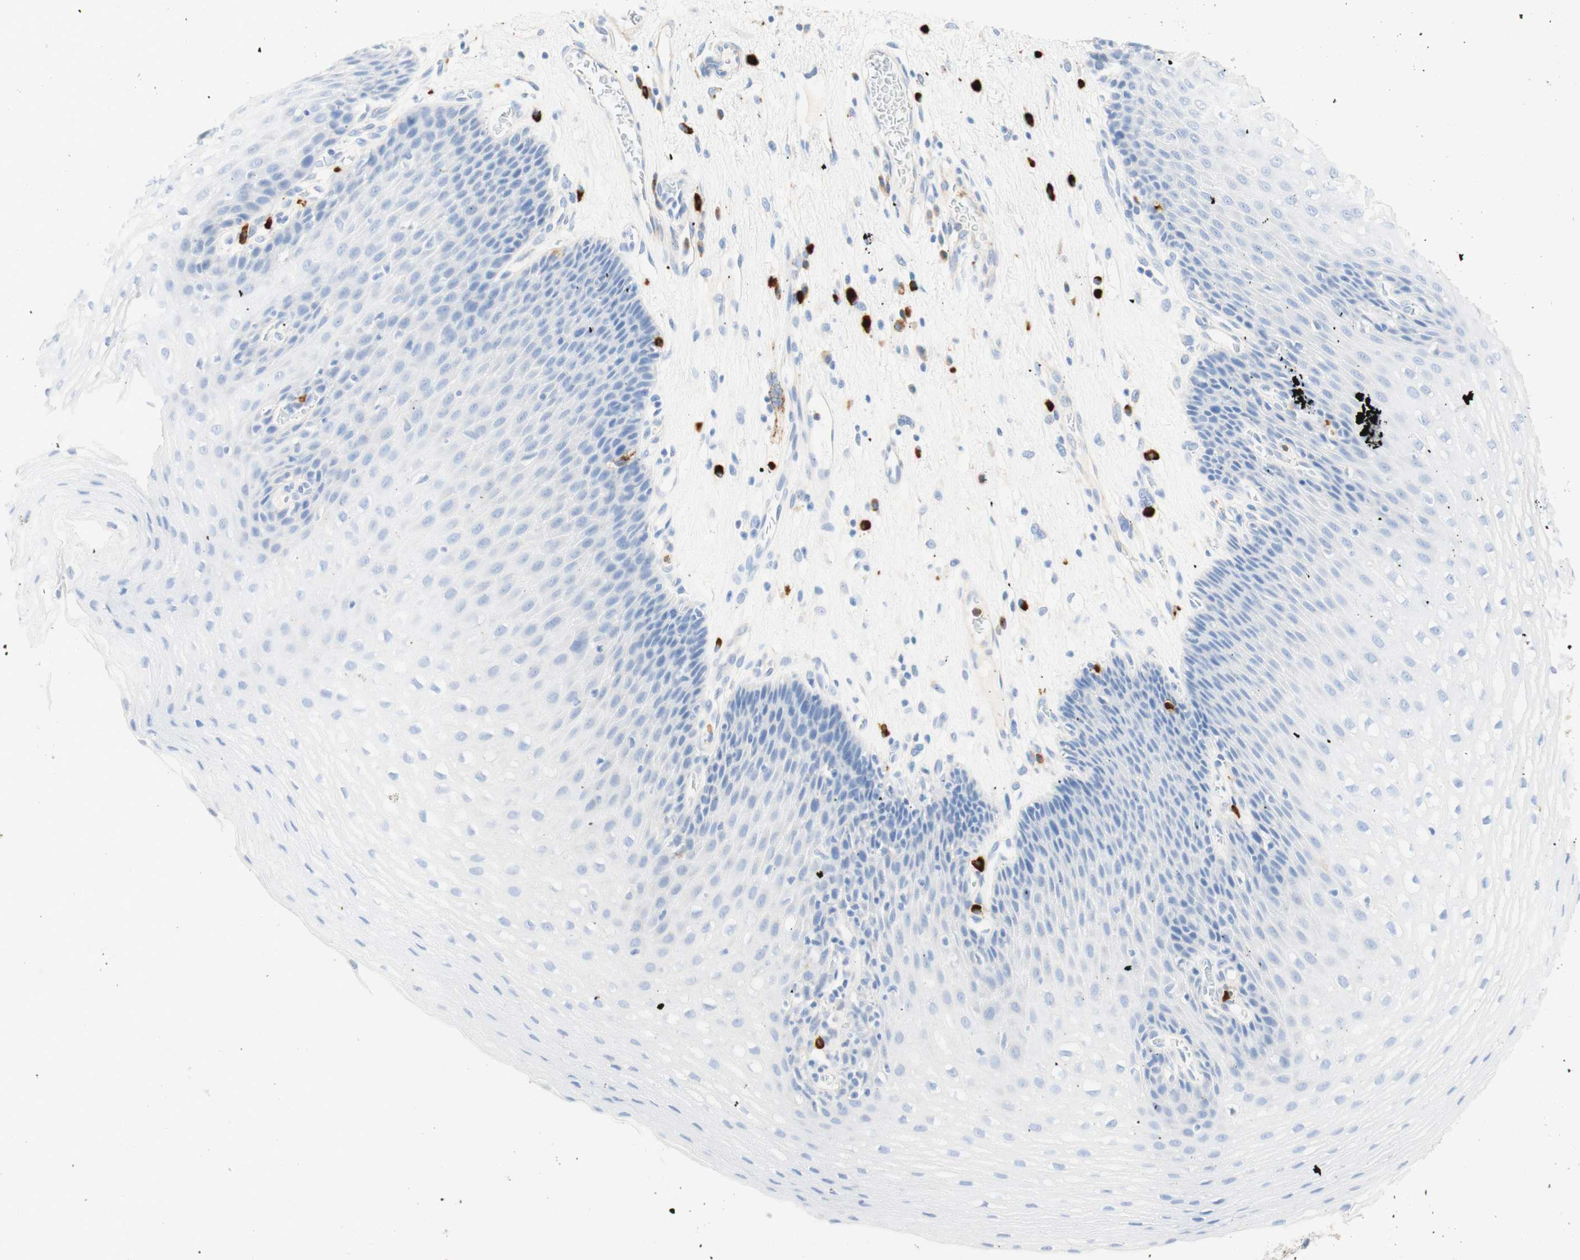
{"staining": {"intensity": "negative", "quantity": "none", "location": "none"}, "tissue": "esophagus", "cell_type": "Squamous epithelial cells", "image_type": "normal", "snomed": [{"axis": "morphology", "description": "Normal tissue, NOS"}, {"axis": "topography", "description": "Esophagus"}], "caption": "The photomicrograph exhibits no staining of squamous epithelial cells in unremarkable esophagus. Nuclei are stained in blue.", "gene": "CD63", "patient": {"sex": "male", "age": 48}}